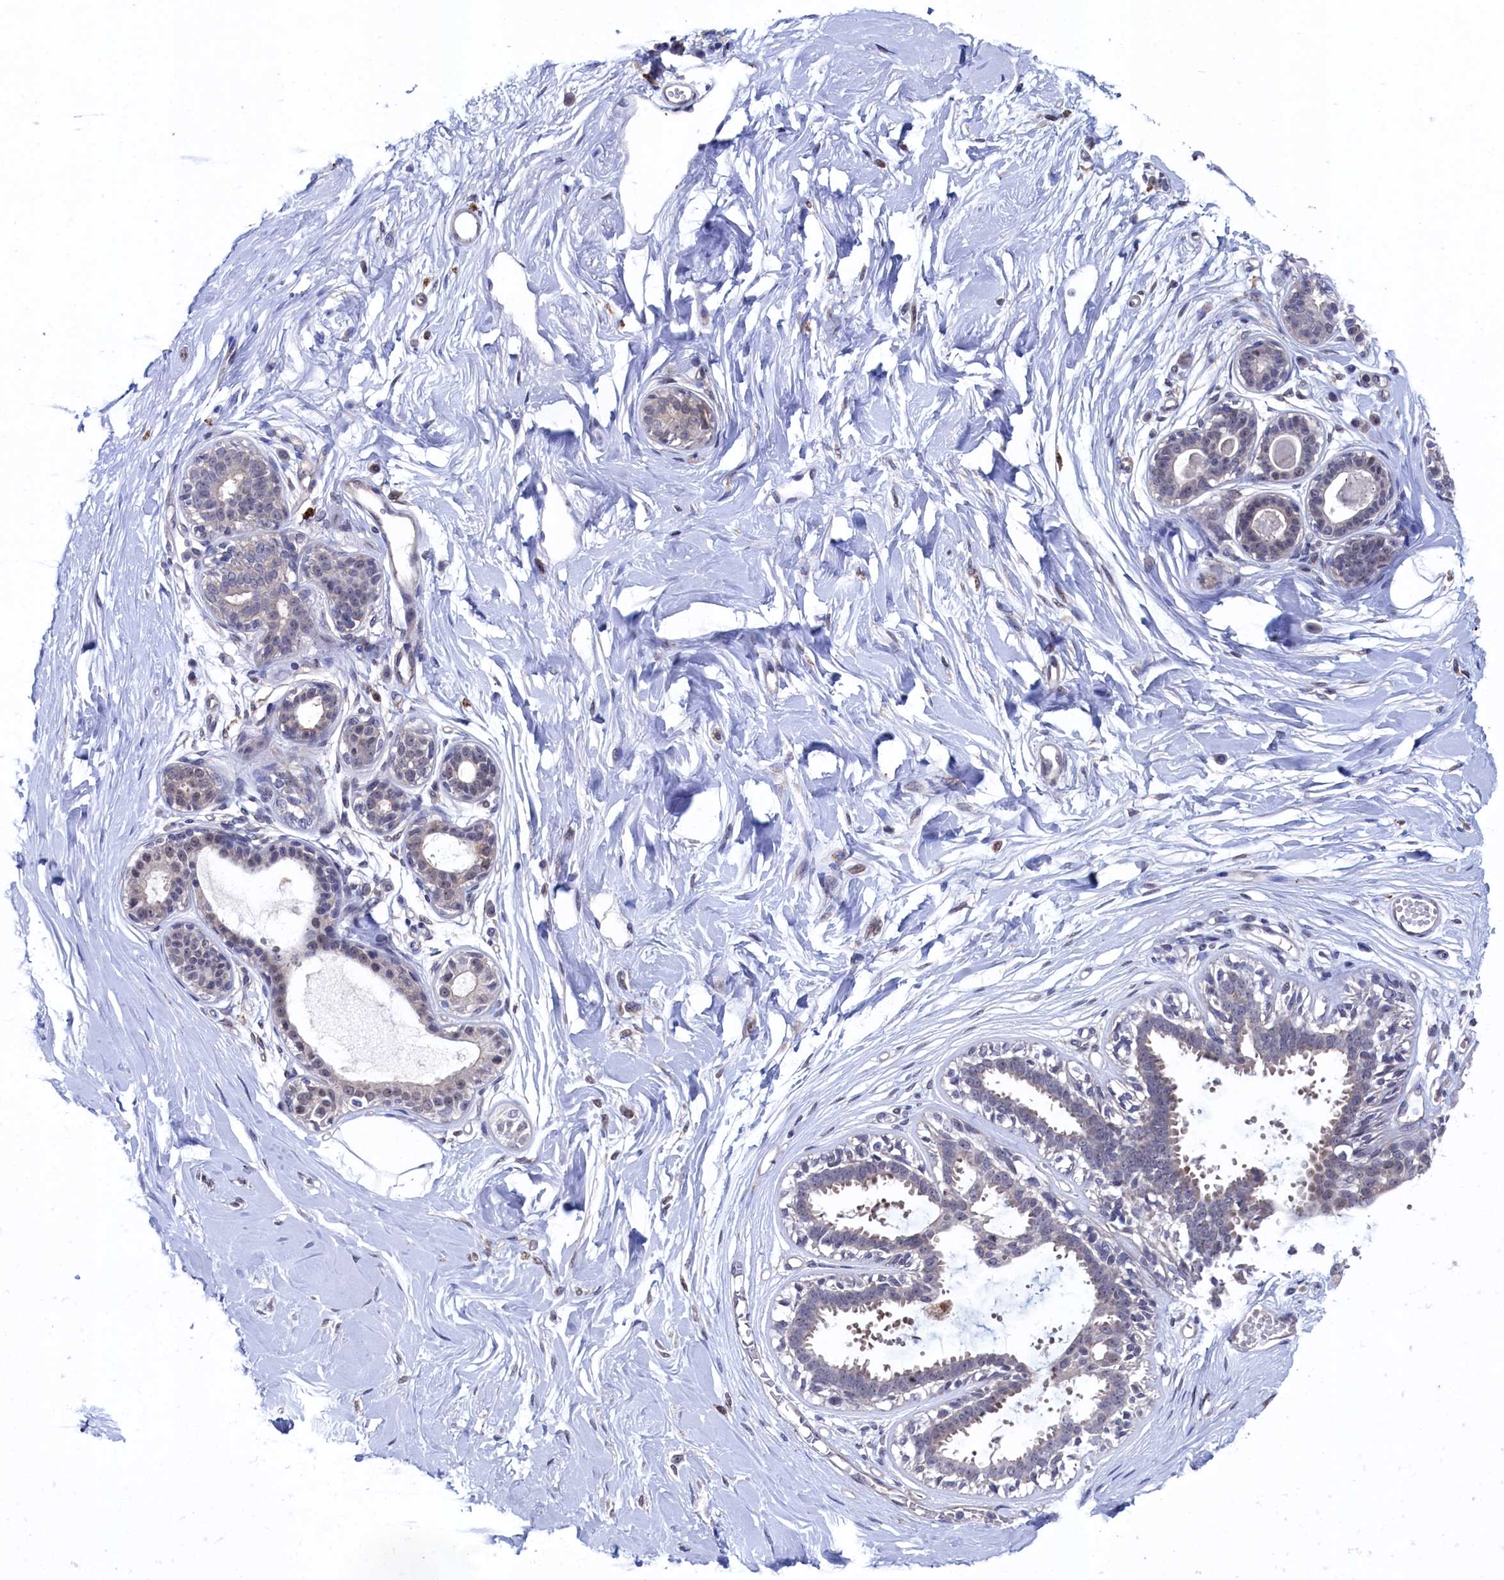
{"staining": {"intensity": "negative", "quantity": "none", "location": "none"}, "tissue": "breast", "cell_type": "Adipocytes", "image_type": "normal", "snomed": [{"axis": "morphology", "description": "Normal tissue, NOS"}, {"axis": "topography", "description": "Breast"}], "caption": "IHC histopathology image of unremarkable human breast stained for a protein (brown), which shows no staining in adipocytes. The staining was performed using DAB (3,3'-diaminobenzidine) to visualize the protein expression in brown, while the nuclei were stained in blue with hematoxylin (Magnification: 20x).", "gene": "RNH1", "patient": {"sex": "female", "age": 45}}